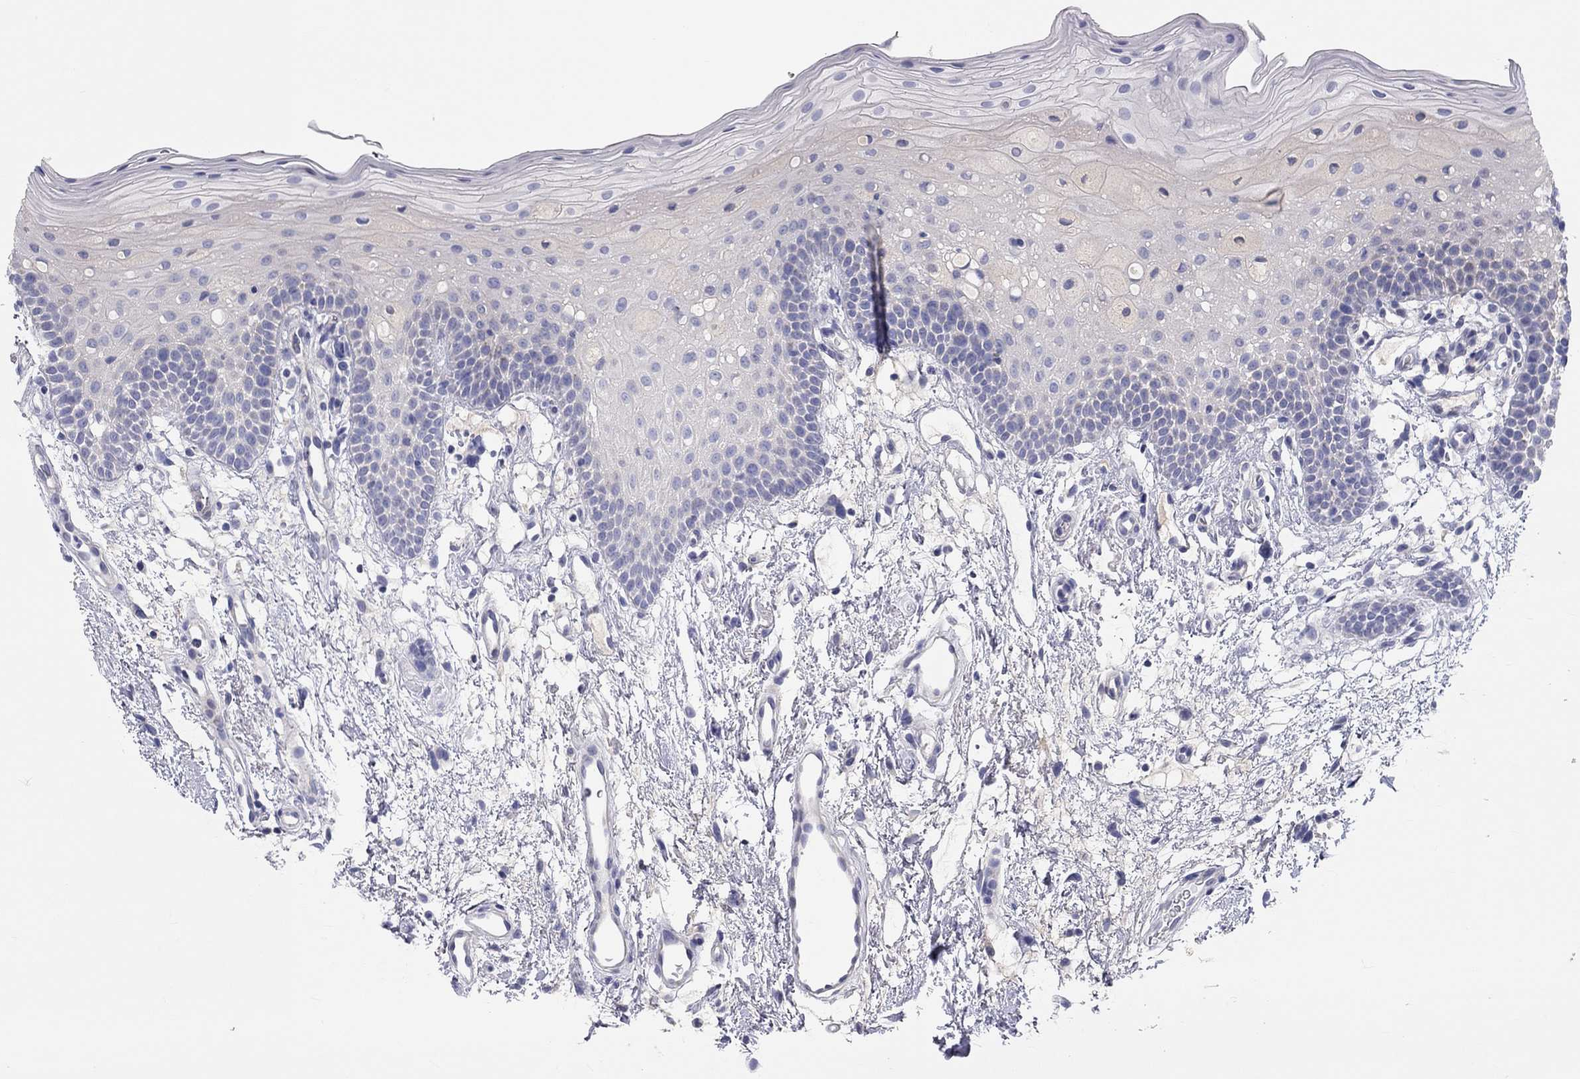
{"staining": {"intensity": "negative", "quantity": "none", "location": "none"}, "tissue": "oral mucosa", "cell_type": "Squamous epithelial cells", "image_type": "normal", "snomed": [{"axis": "morphology", "description": "Normal tissue, NOS"}, {"axis": "topography", "description": "Oral tissue"}, {"axis": "topography", "description": "Tounge, NOS"}], "caption": "Histopathology image shows no protein staining in squamous epithelial cells of normal oral mucosa. Nuclei are stained in blue.", "gene": "ST7L", "patient": {"sex": "female", "age": 83}}